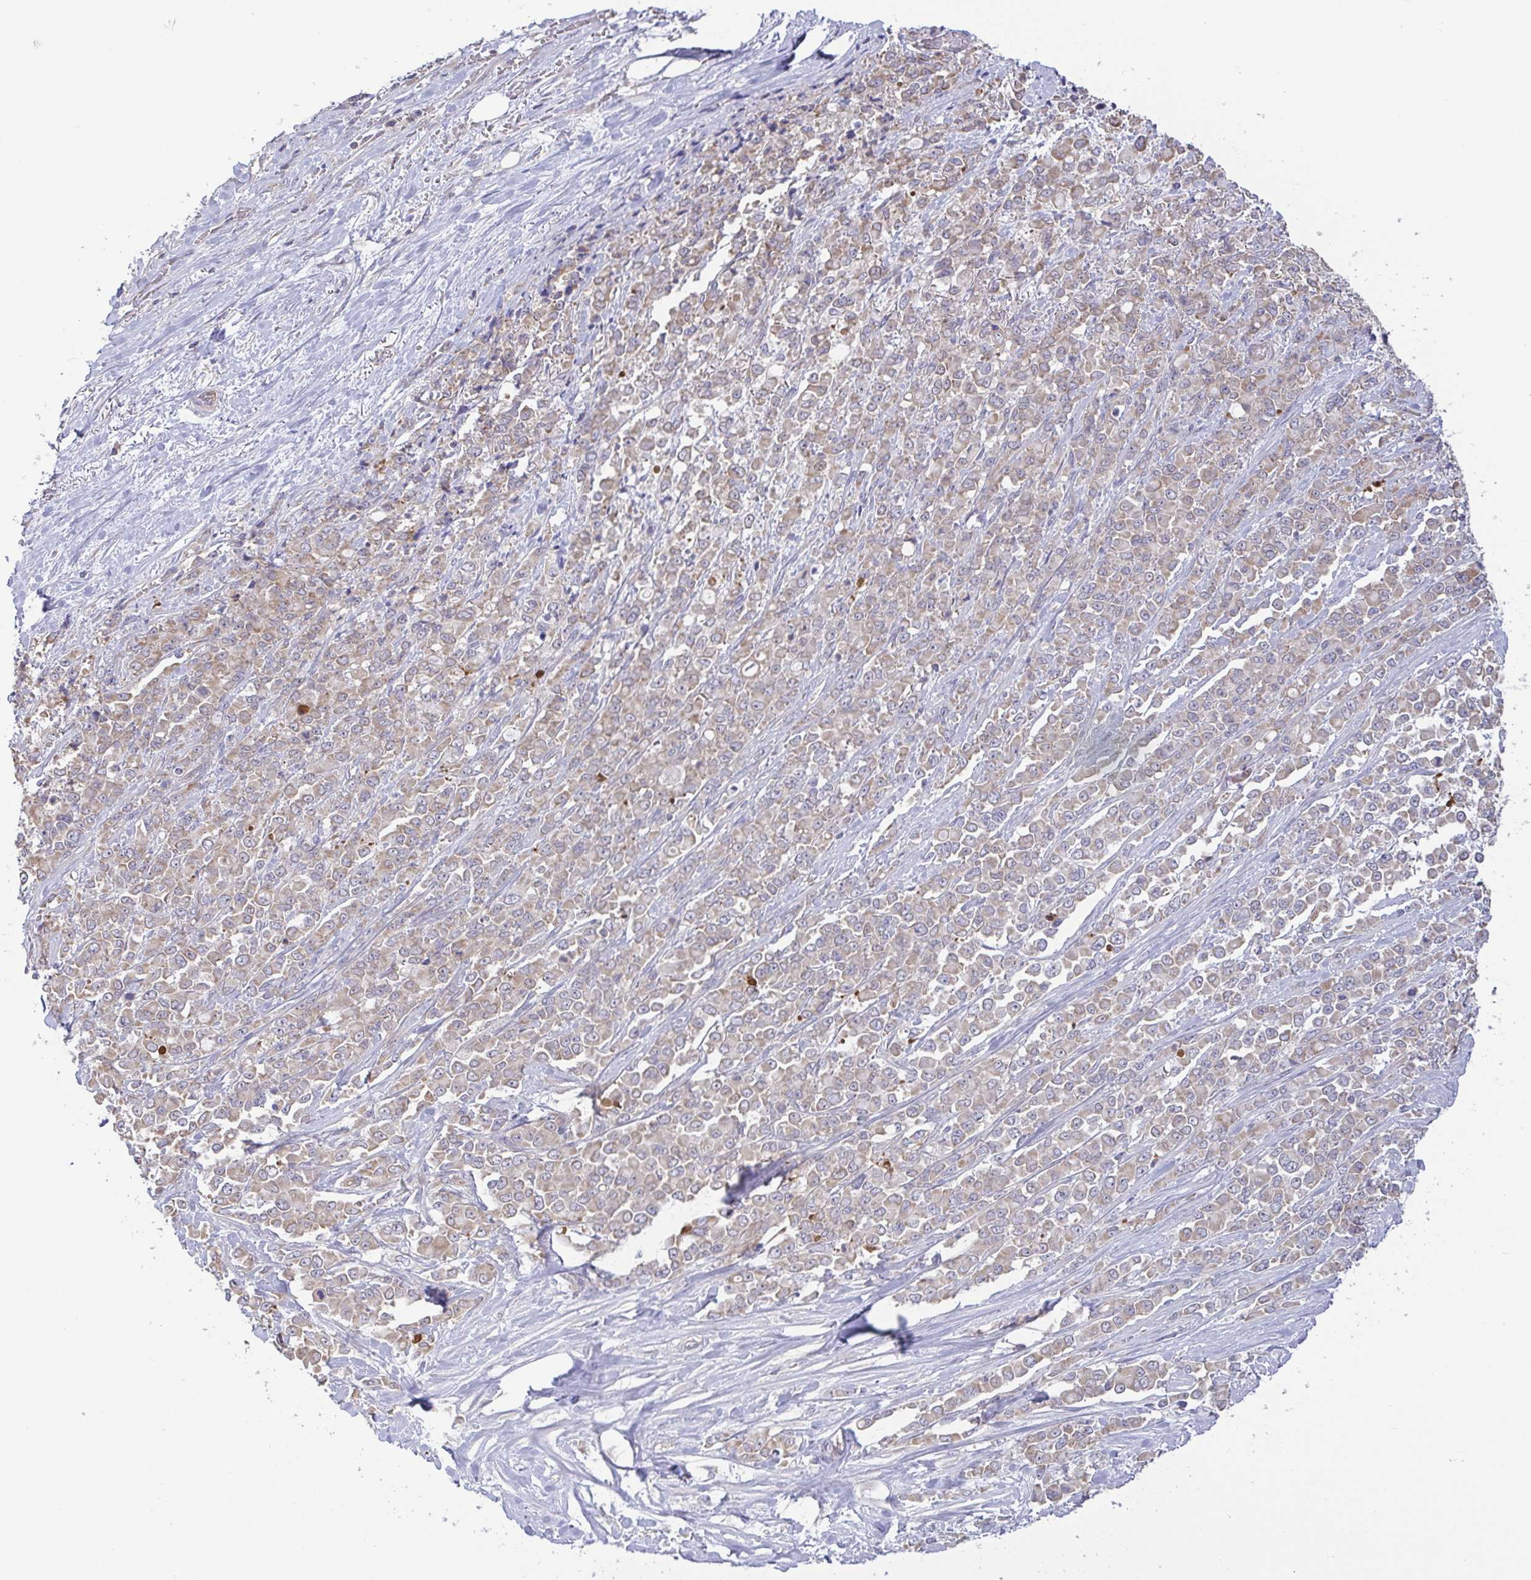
{"staining": {"intensity": "weak", "quantity": ">75%", "location": "cytoplasmic/membranous"}, "tissue": "stomach cancer", "cell_type": "Tumor cells", "image_type": "cancer", "snomed": [{"axis": "morphology", "description": "Adenocarcinoma, NOS"}, {"axis": "topography", "description": "Stomach"}], "caption": "Stomach adenocarcinoma was stained to show a protein in brown. There is low levels of weak cytoplasmic/membranous positivity in about >75% of tumor cells. (DAB (3,3'-diaminobenzidine) = brown stain, brightfield microscopy at high magnification).", "gene": "OSBPL7", "patient": {"sex": "female", "age": 76}}